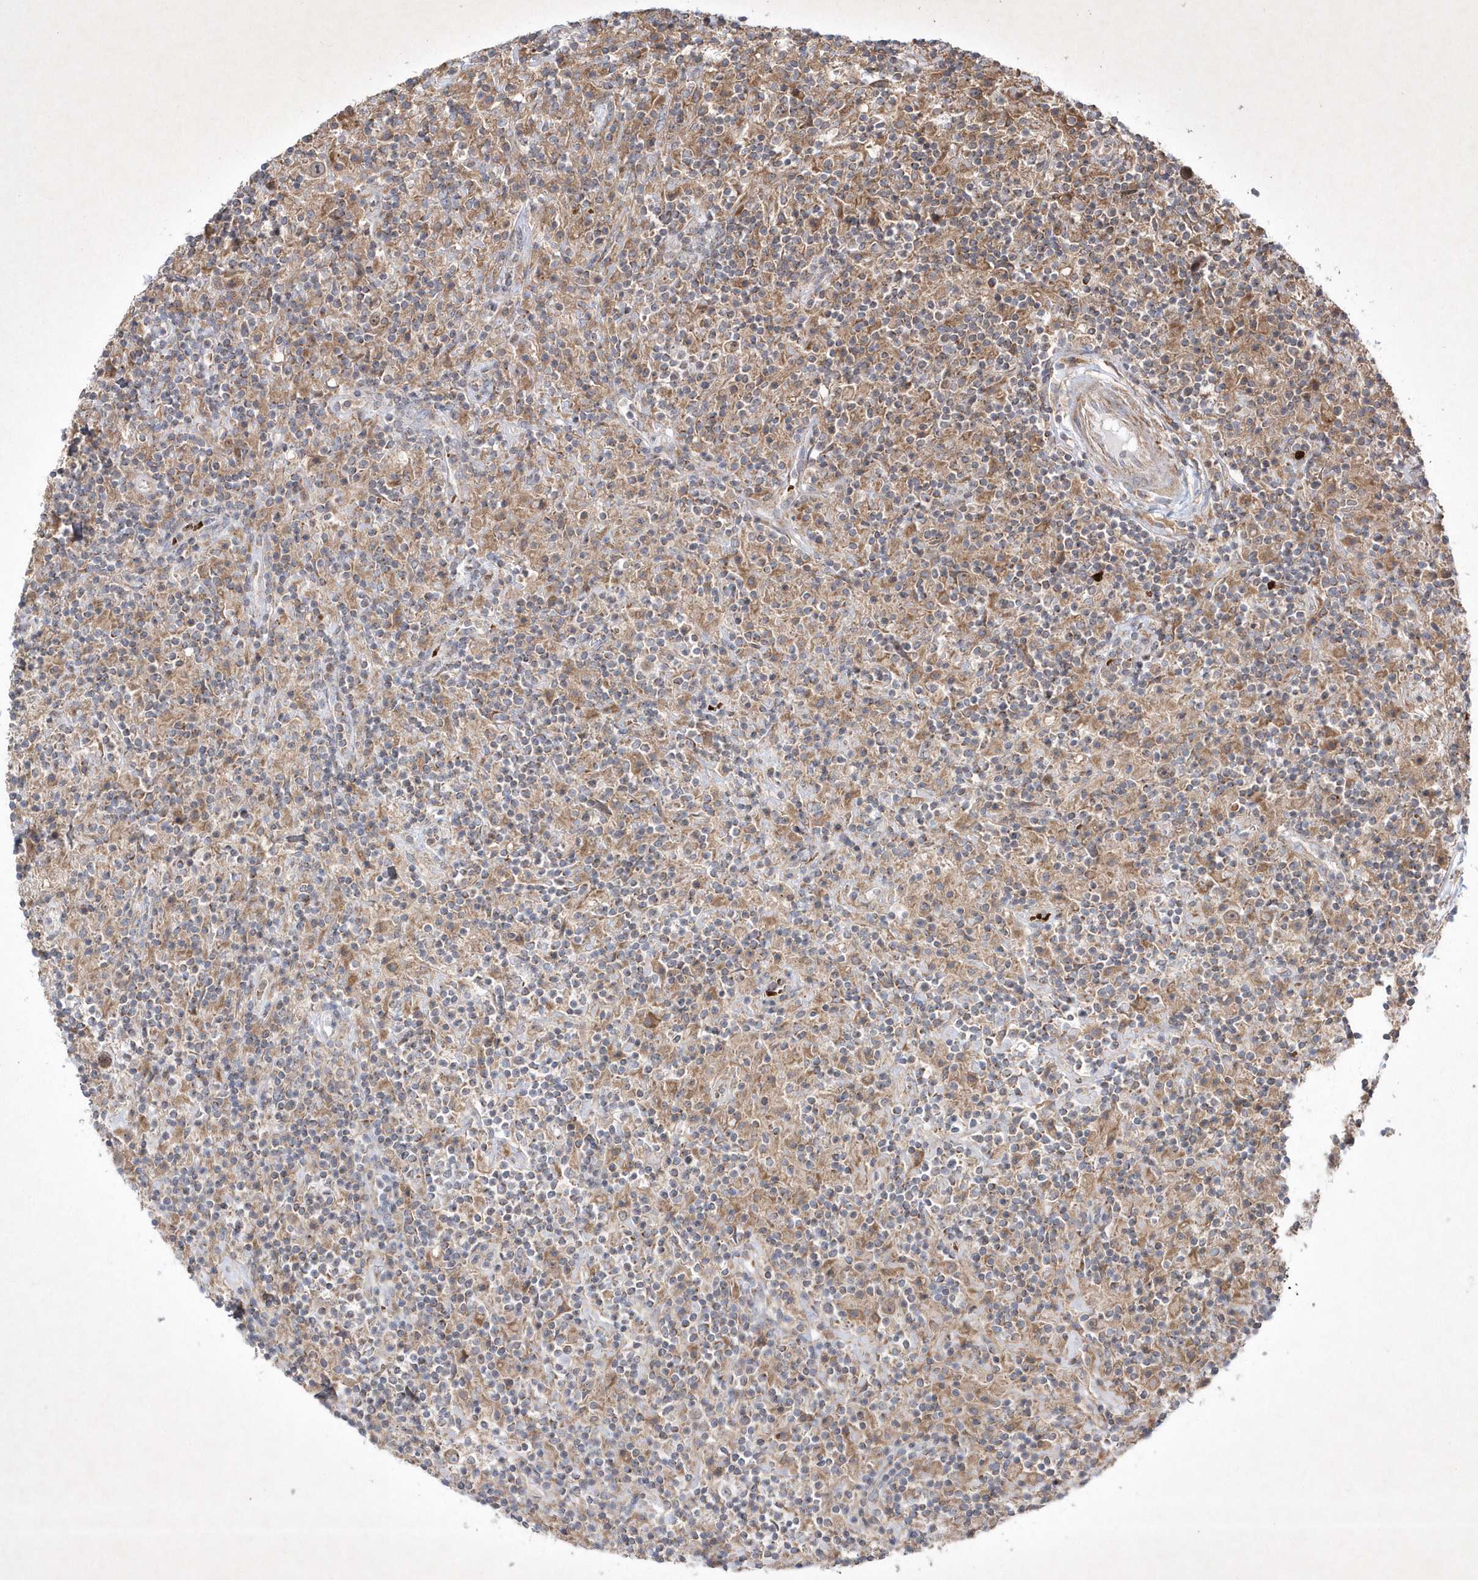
{"staining": {"intensity": "weak", "quantity": "25%-75%", "location": "cytoplasmic/membranous"}, "tissue": "lymphoma", "cell_type": "Tumor cells", "image_type": "cancer", "snomed": [{"axis": "morphology", "description": "Hodgkin's disease, NOS"}, {"axis": "topography", "description": "Lymph node"}], "caption": "A histopathology image showing weak cytoplasmic/membranous staining in about 25%-75% of tumor cells in Hodgkin's disease, as visualized by brown immunohistochemical staining.", "gene": "OPA1", "patient": {"sex": "male", "age": 70}}